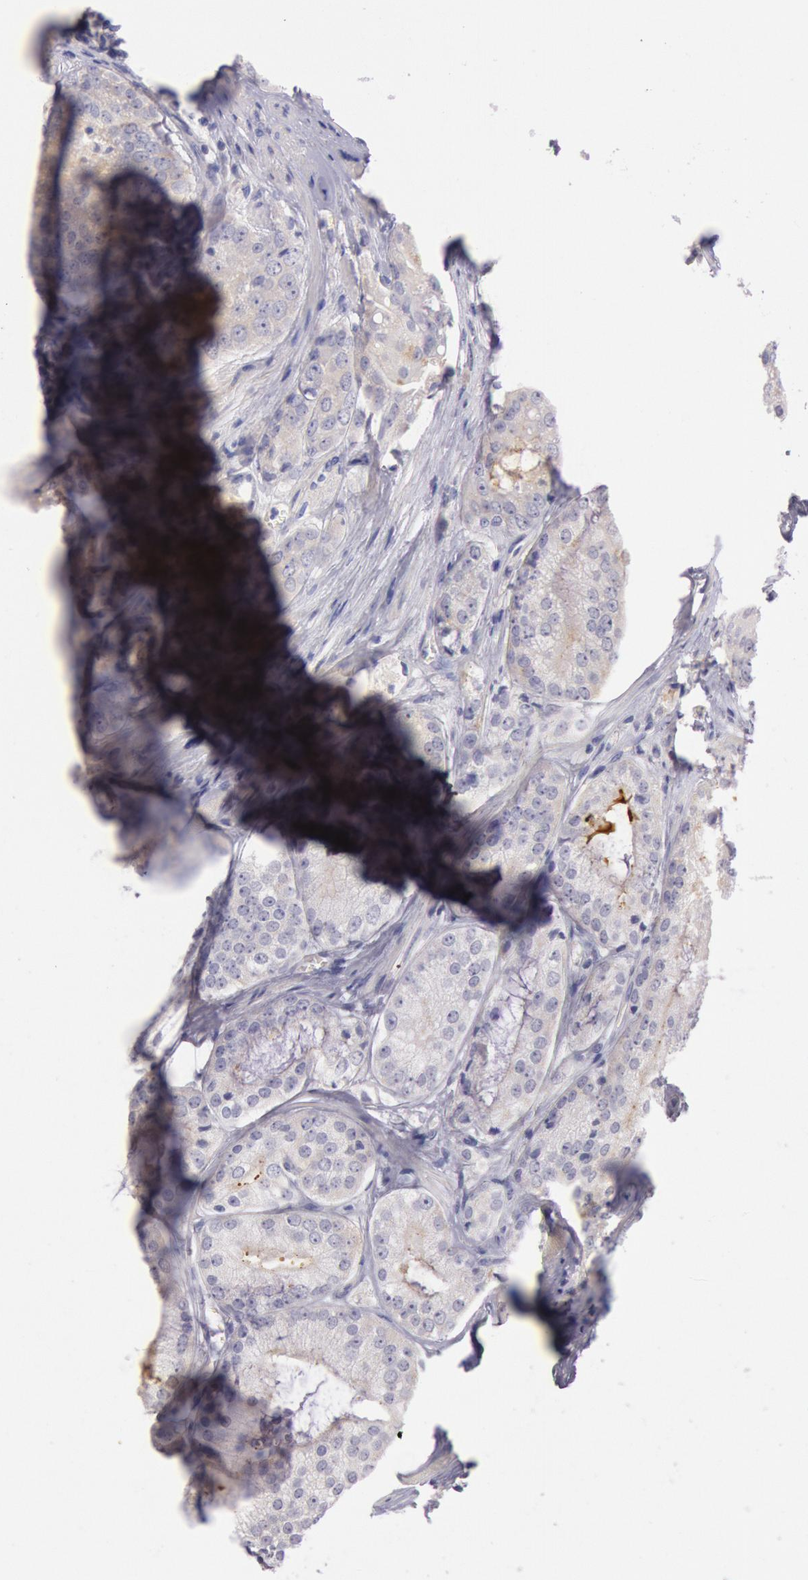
{"staining": {"intensity": "negative", "quantity": "none", "location": "none"}, "tissue": "prostate cancer", "cell_type": "Tumor cells", "image_type": "cancer", "snomed": [{"axis": "morphology", "description": "Adenocarcinoma, Medium grade"}, {"axis": "topography", "description": "Prostate"}], "caption": "Immunohistochemical staining of human prostate cancer (medium-grade adenocarcinoma) displays no significant expression in tumor cells. (IHC, brightfield microscopy, high magnification).", "gene": "TRIB2", "patient": {"sex": "male", "age": 60}}